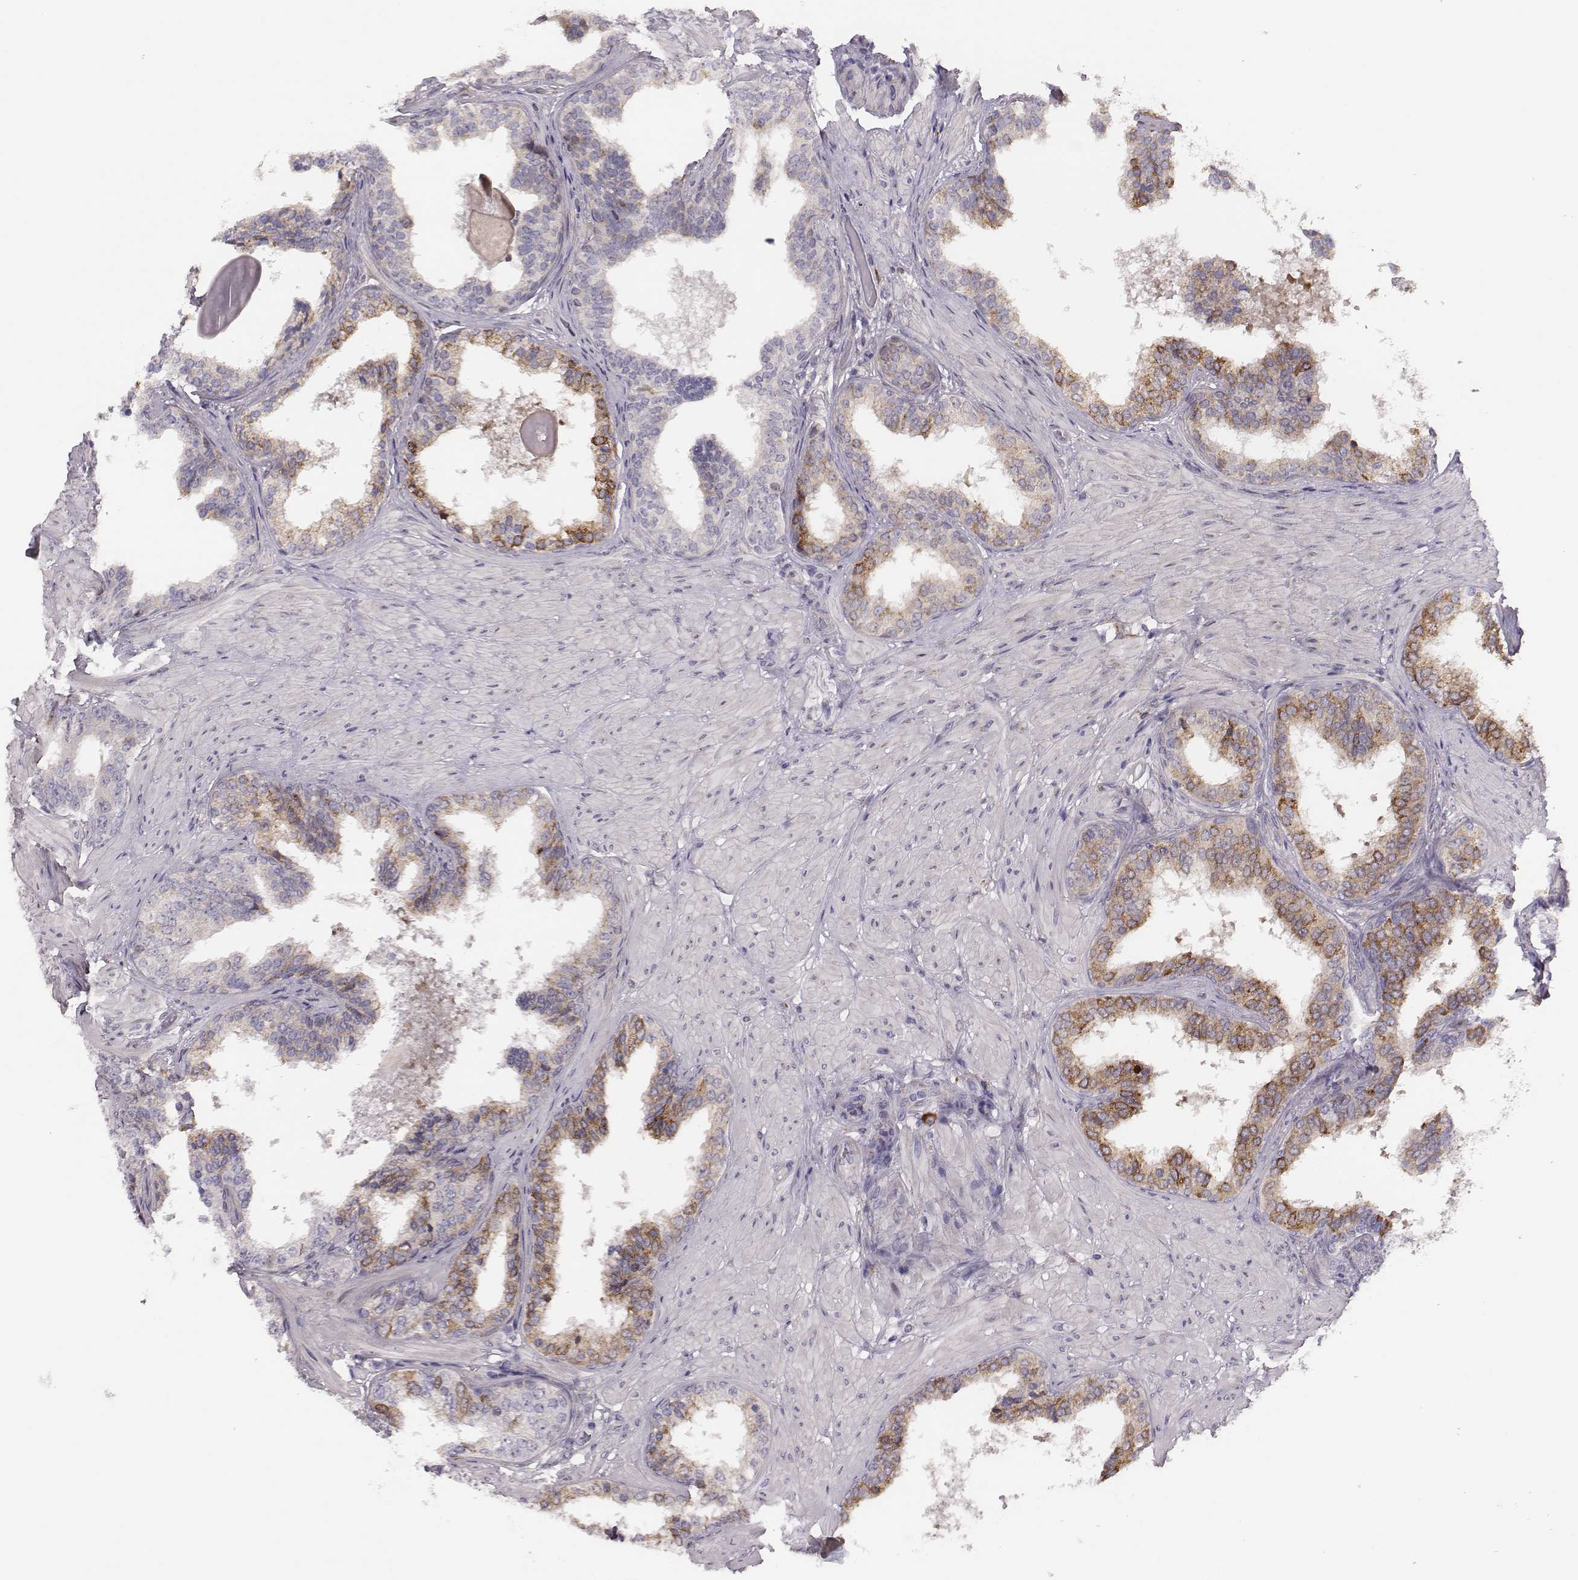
{"staining": {"intensity": "moderate", "quantity": "<25%", "location": "cytoplasmic/membranous"}, "tissue": "prostate cancer", "cell_type": "Tumor cells", "image_type": "cancer", "snomed": [{"axis": "morphology", "description": "Adenocarcinoma, Low grade"}, {"axis": "topography", "description": "Prostate"}], "caption": "Low-grade adenocarcinoma (prostate) stained with a protein marker displays moderate staining in tumor cells.", "gene": "SELENOI", "patient": {"sex": "male", "age": 60}}